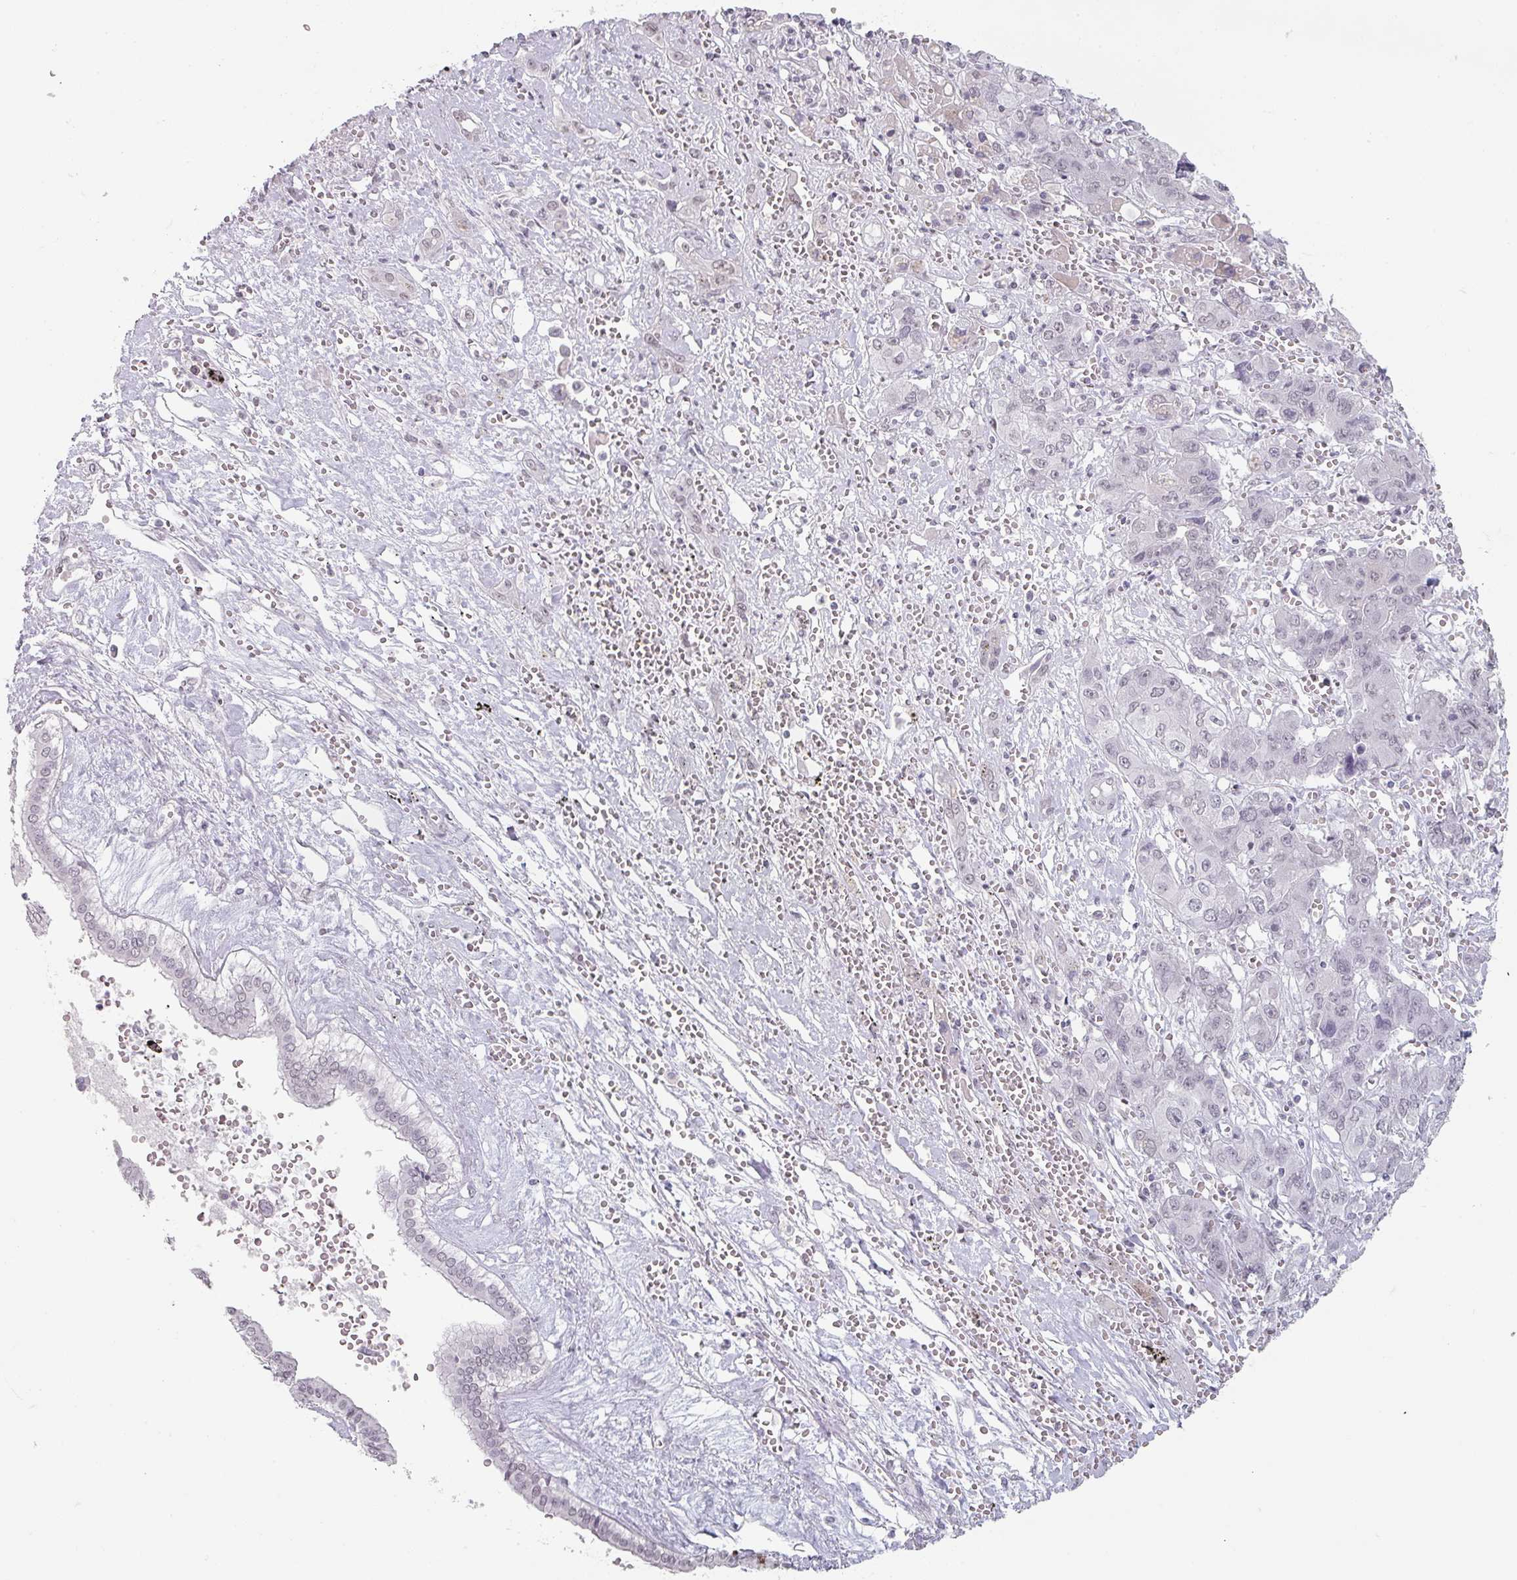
{"staining": {"intensity": "negative", "quantity": "none", "location": "none"}, "tissue": "liver cancer", "cell_type": "Tumor cells", "image_type": "cancer", "snomed": [{"axis": "morphology", "description": "Cholangiocarcinoma"}, {"axis": "topography", "description": "Liver"}], "caption": "An IHC histopathology image of liver cancer (cholangiocarcinoma) is shown. There is no staining in tumor cells of liver cancer (cholangiocarcinoma).", "gene": "SPRR1A", "patient": {"sex": "male", "age": 67}}